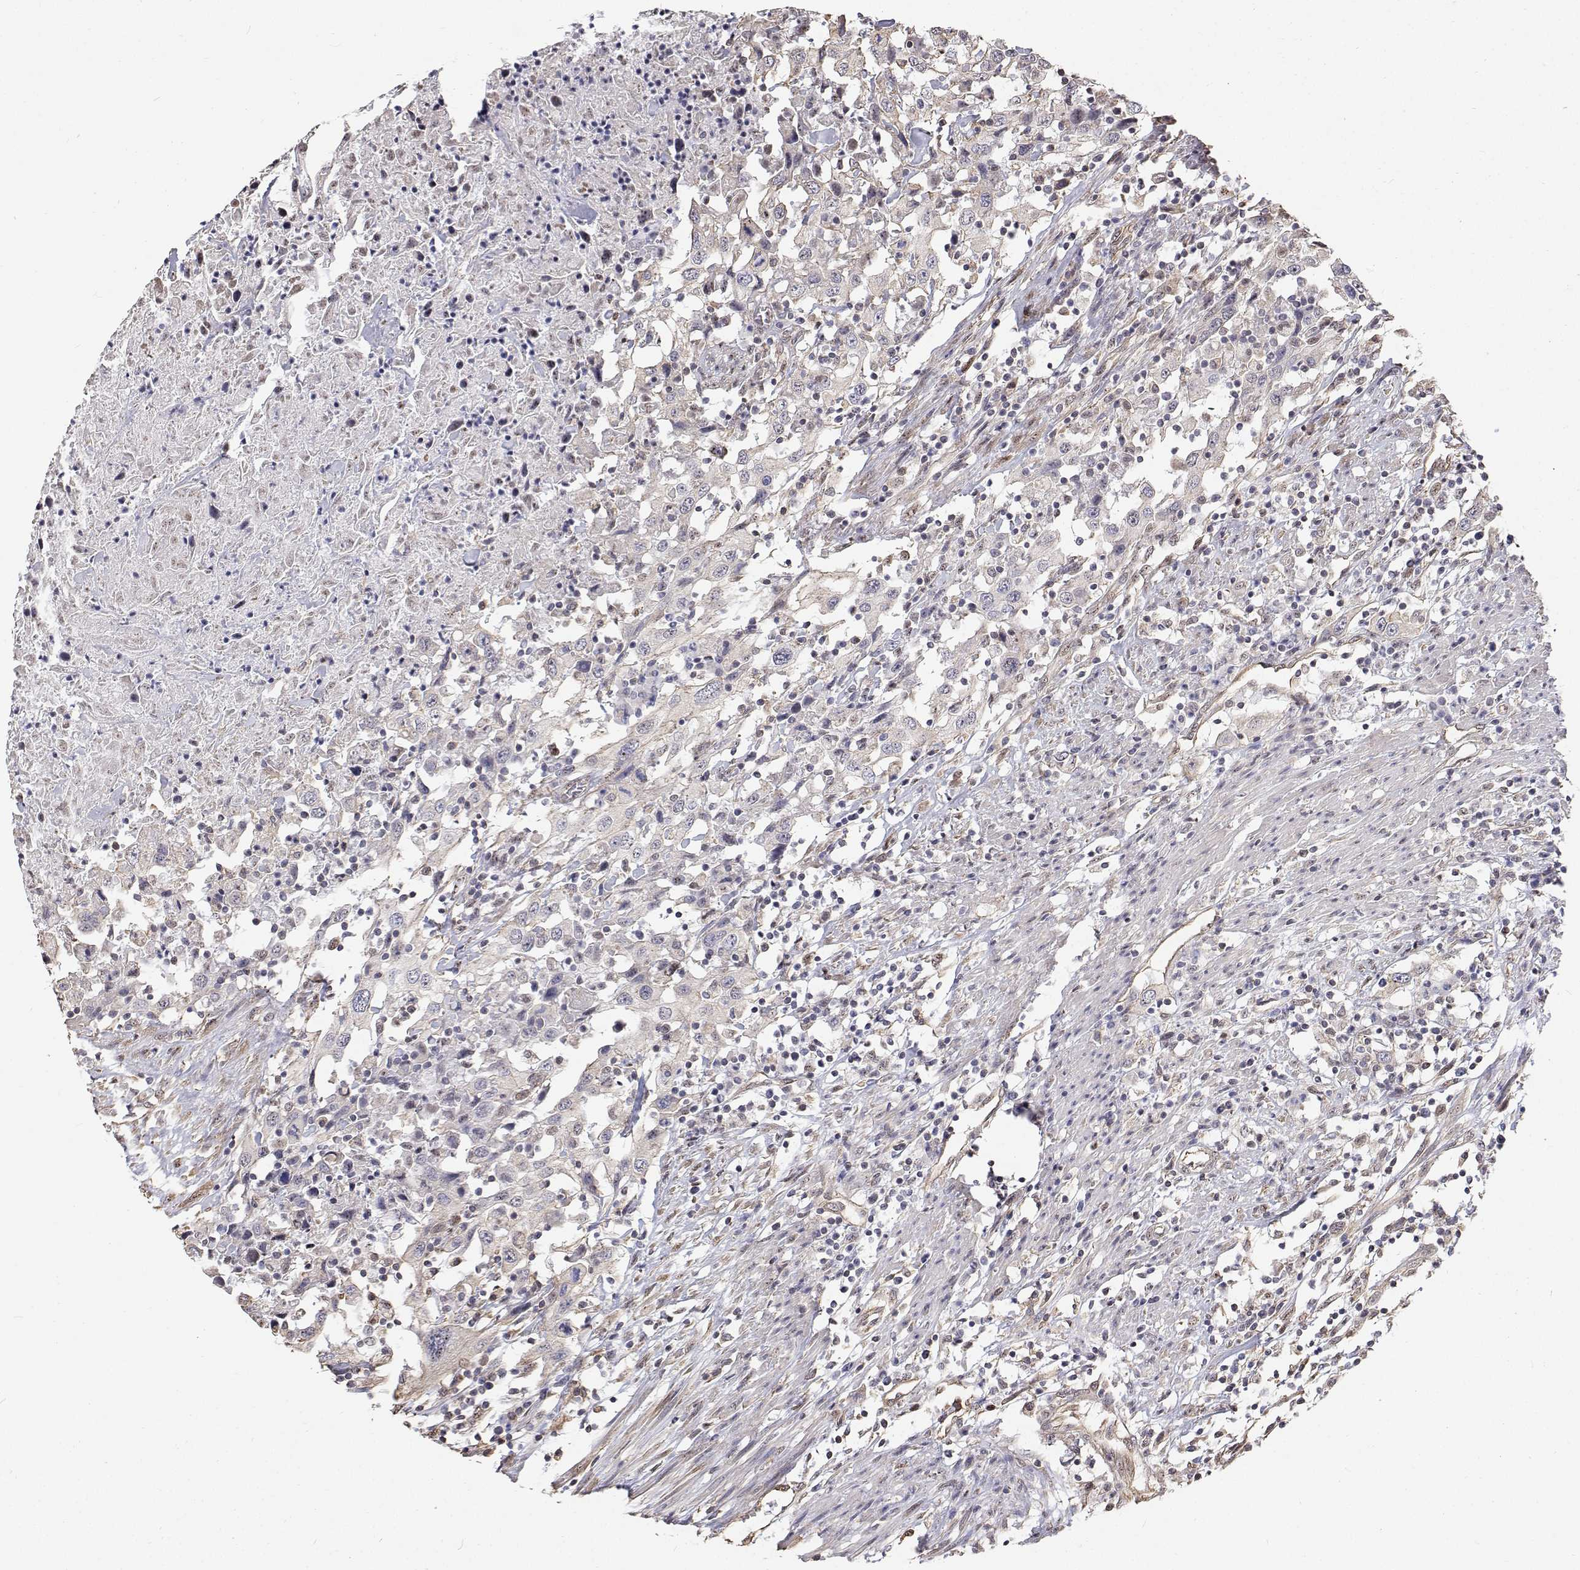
{"staining": {"intensity": "negative", "quantity": "none", "location": "none"}, "tissue": "urothelial cancer", "cell_type": "Tumor cells", "image_type": "cancer", "snomed": [{"axis": "morphology", "description": "Urothelial carcinoma, High grade"}, {"axis": "topography", "description": "Urinary bladder"}], "caption": "Tumor cells show no significant staining in high-grade urothelial carcinoma.", "gene": "GSDMA", "patient": {"sex": "male", "age": 61}}